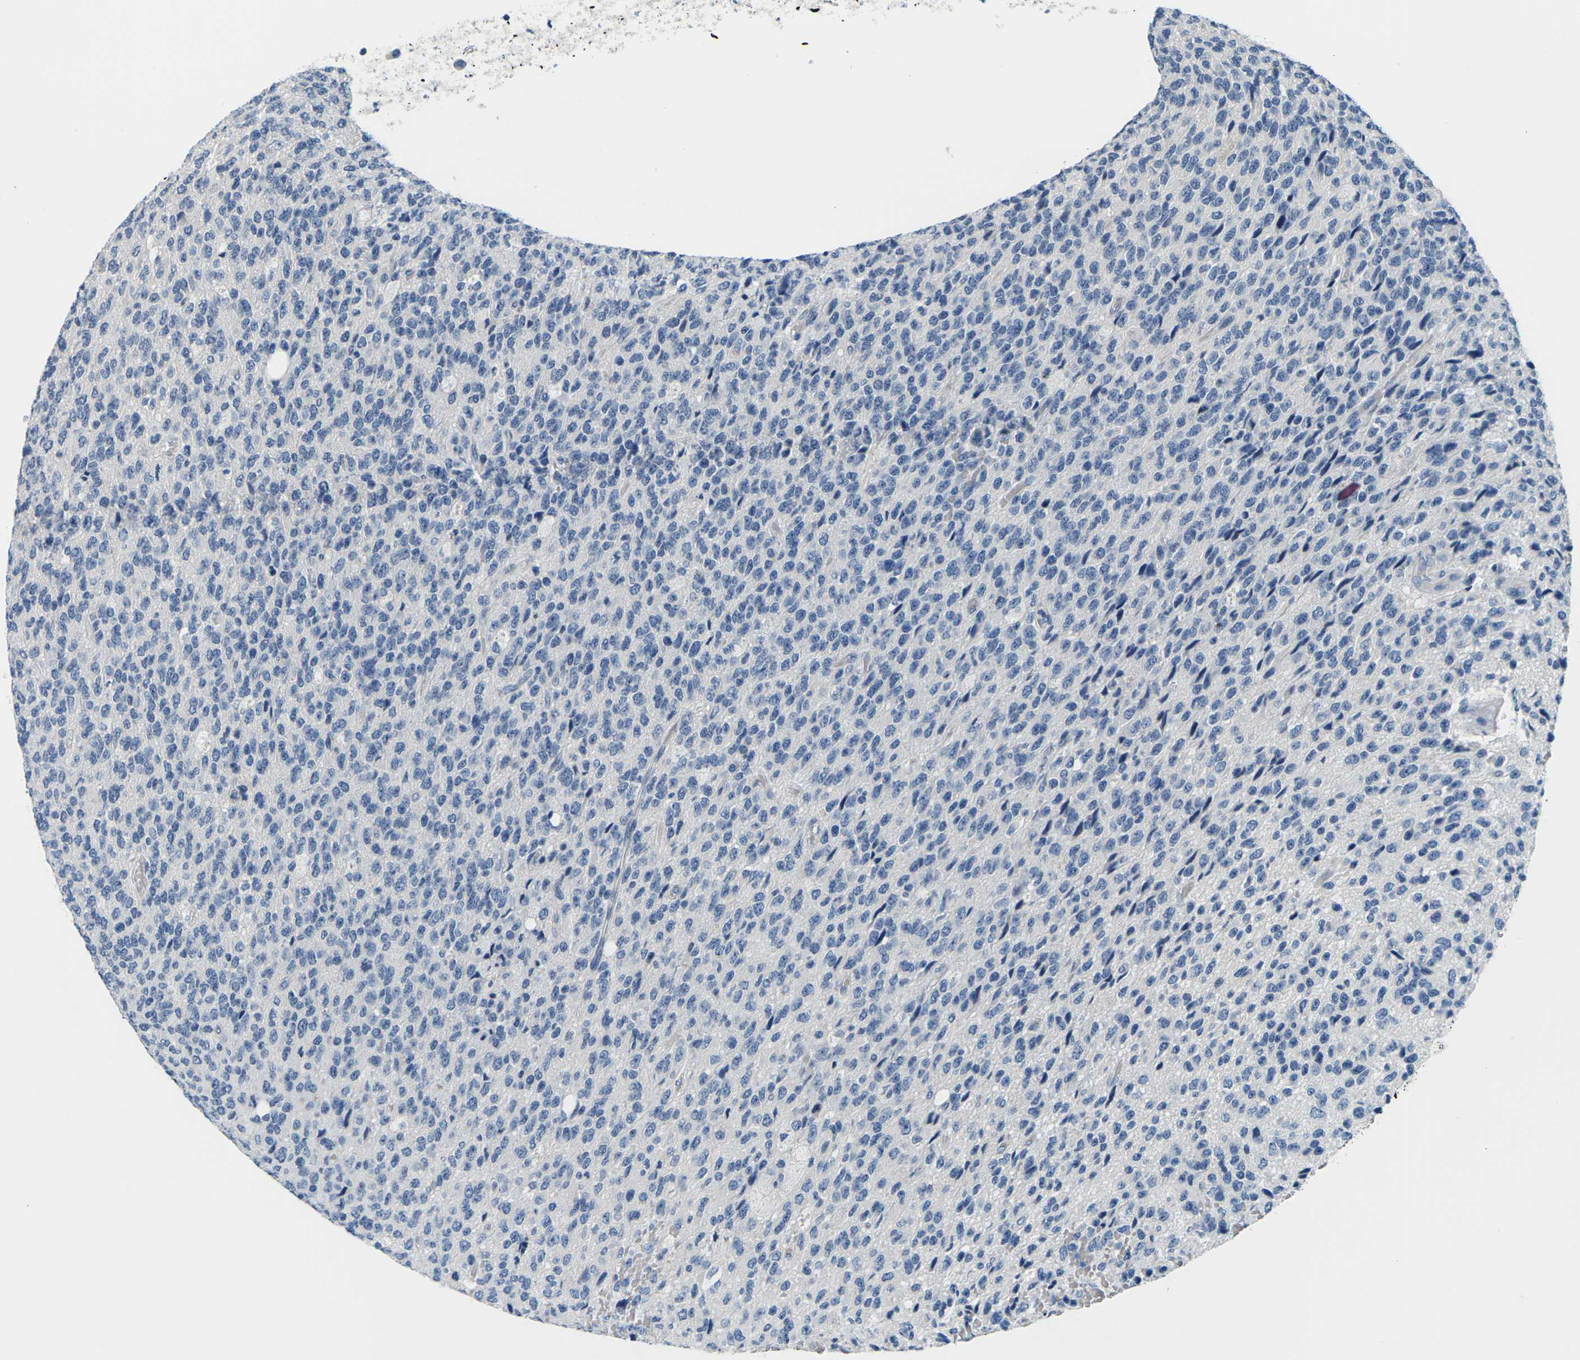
{"staining": {"intensity": "negative", "quantity": "none", "location": "none"}, "tissue": "glioma", "cell_type": "Tumor cells", "image_type": "cancer", "snomed": [{"axis": "morphology", "description": "Glioma, malignant, High grade"}, {"axis": "topography", "description": "pancreas cauda"}], "caption": "IHC image of neoplastic tissue: malignant glioma (high-grade) stained with DAB shows no significant protein expression in tumor cells.", "gene": "UMOD", "patient": {"sex": "male", "age": 60}}